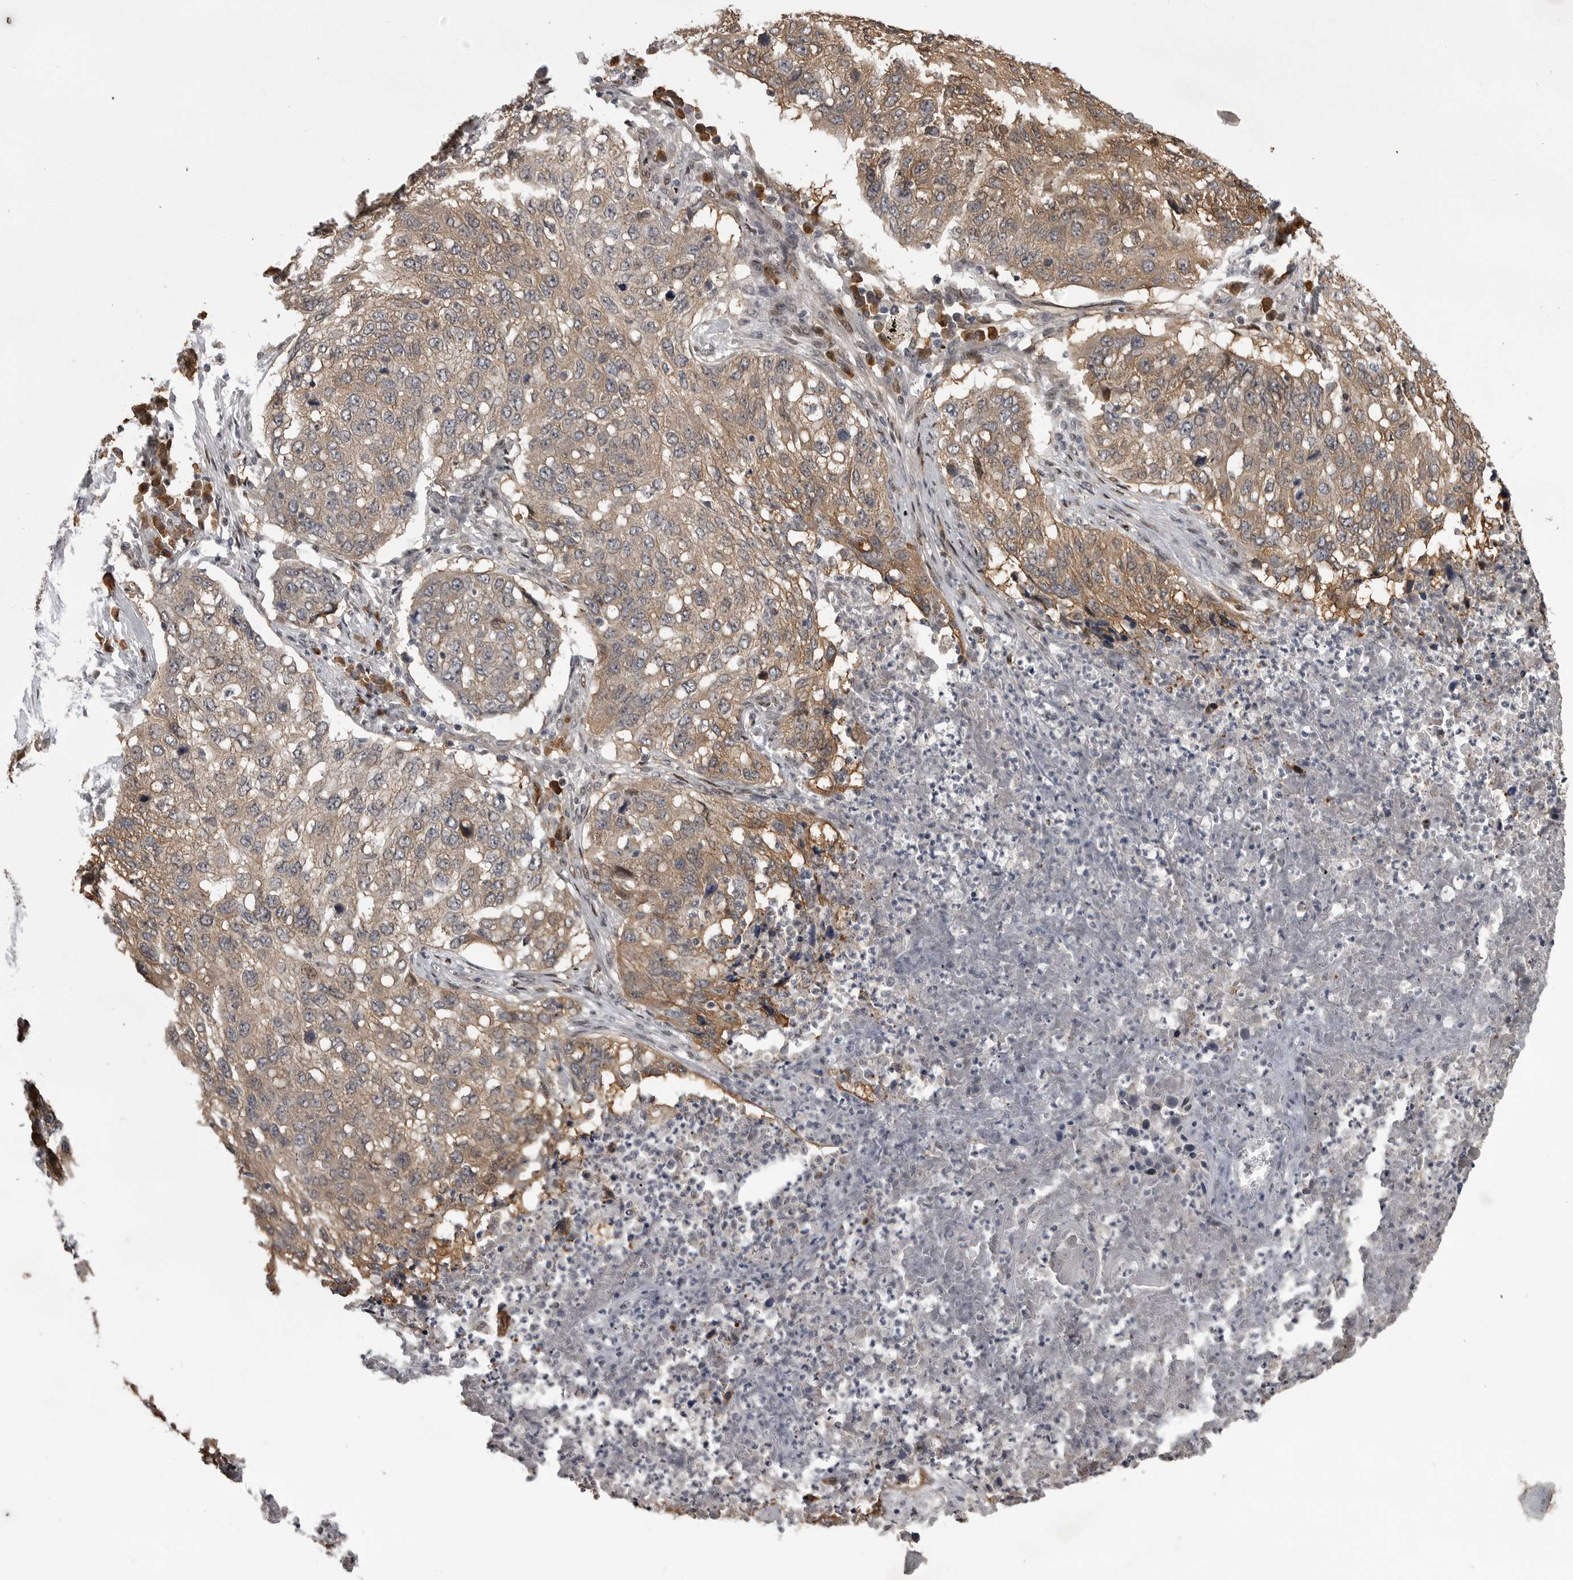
{"staining": {"intensity": "moderate", "quantity": ">75%", "location": "cytoplasmic/membranous"}, "tissue": "lung cancer", "cell_type": "Tumor cells", "image_type": "cancer", "snomed": [{"axis": "morphology", "description": "Squamous cell carcinoma, NOS"}, {"axis": "topography", "description": "Lung"}], "caption": "Immunohistochemistry (IHC) photomicrograph of human lung cancer (squamous cell carcinoma) stained for a protein (brown), which reveals medium levels of moderate cytoplasmic/membranous staining in approximately >75% of tumor cells.", "gene": "SNX16", "patient": {"sex": "female", "age": 63}}